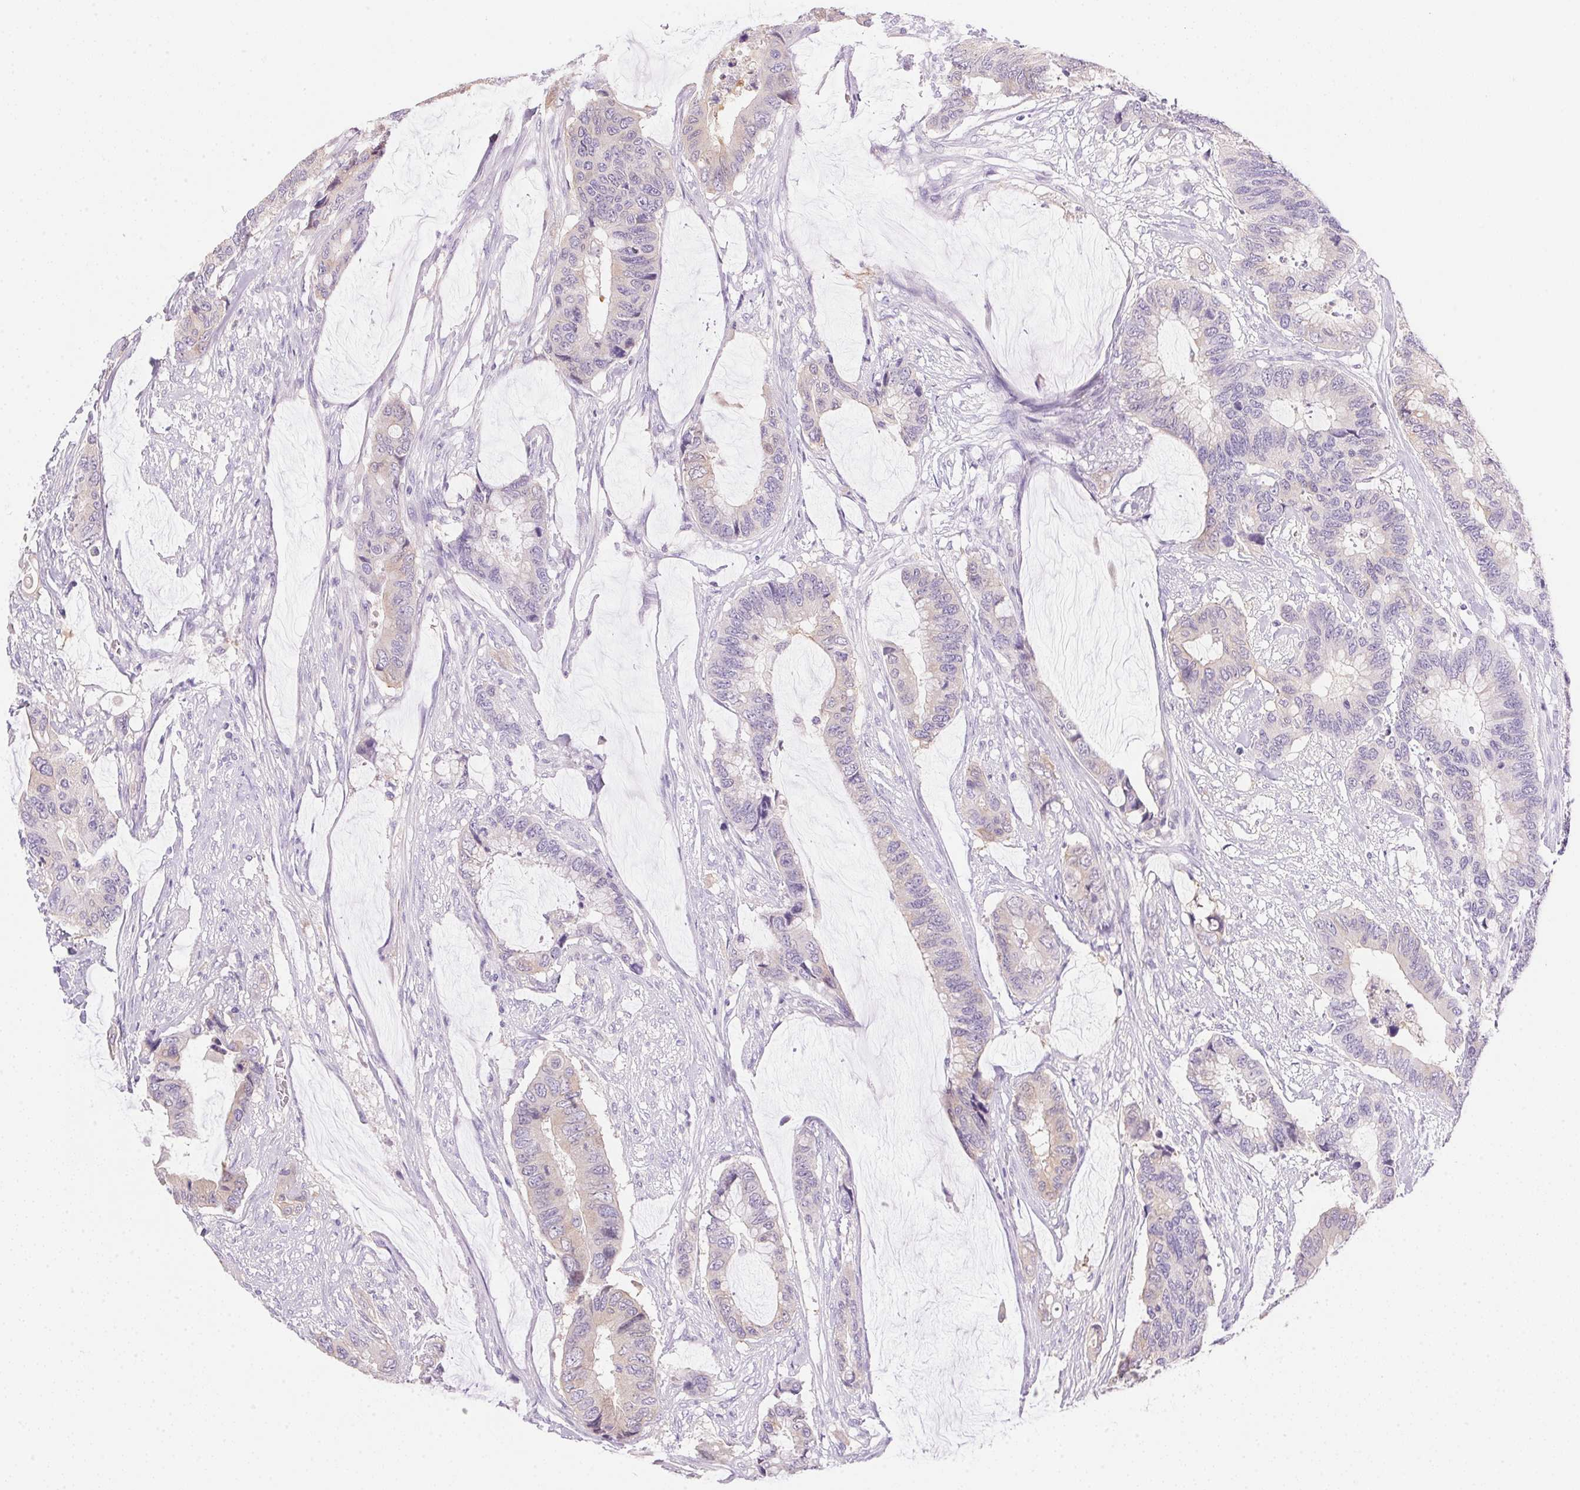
{"staining": {"intensity": "weak", "quantity": "<25%", "location": "cytoplasmic/membranous"}, "tissue": "colorectal cancer", "cell_type": "Tumor cells", "image_type": "cancer", "snomed": [{"axis": "morphology", "description": "Adenocarcinoma, NOS"}, {"axis": "topography", "description": "Rectum"}], "caption": "Tumor cells show no significant staining in adenocarcinoma (colorectal).", "gene": "DHCR24", "patient": {"sex": "female", "age": 59}}